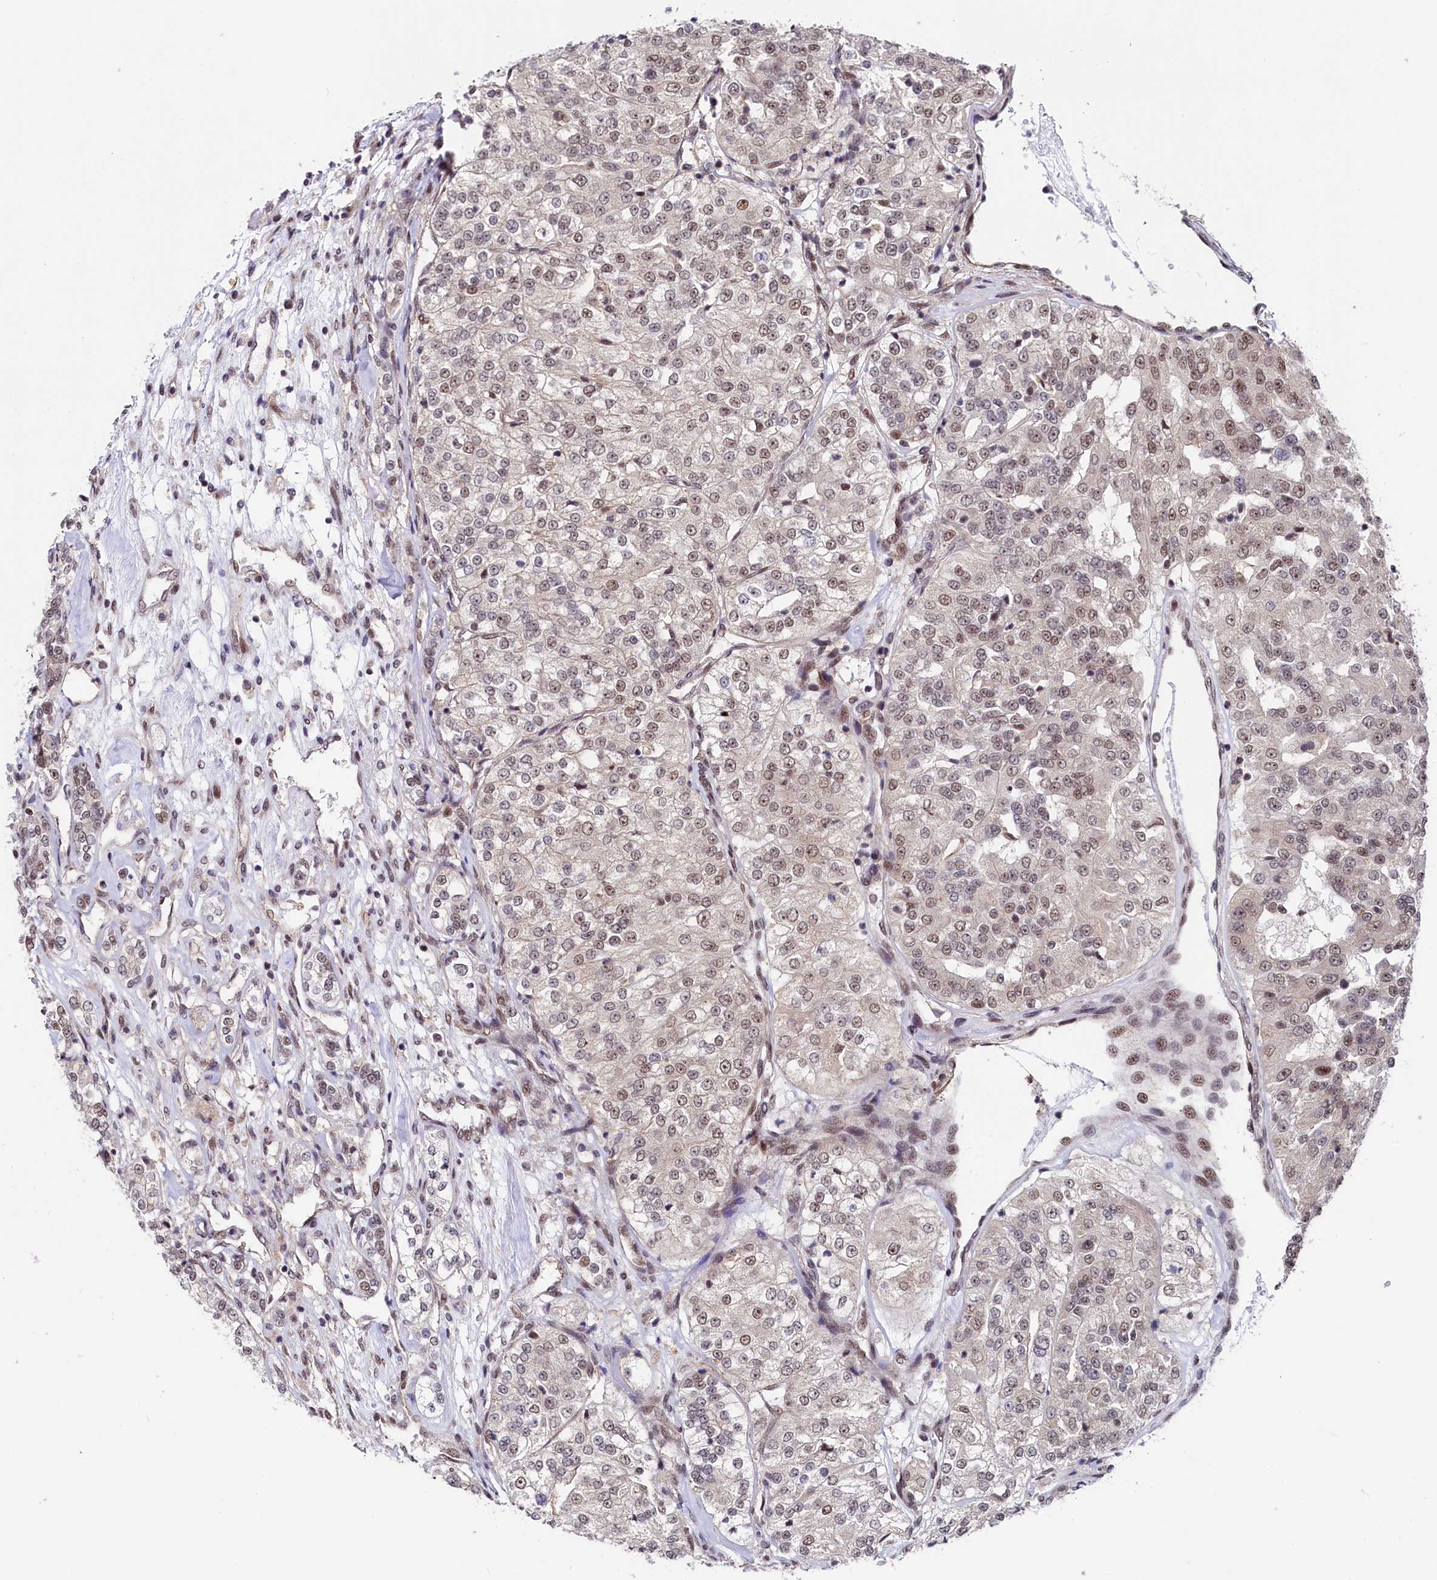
{"staining": {"intensity": "weak", "quantity": "25%-75%", "location": "nuclear"}, "tissue": "renal cancer", "cell_type": "Tumor cells", "image_type": "cancer", "snomed": [{"axis": "morphology", "description": "Adenocarcinoma, NOS"}, {"axis": "topography", "description": "Kidney"}], "caption": "A low amount of weak nuclear expression is appreciated in approximately 25%-75% of tumor cells in renal cancer tissue.", "gene": "LEO1", "patient": {"sex": "female", "age": 63}}